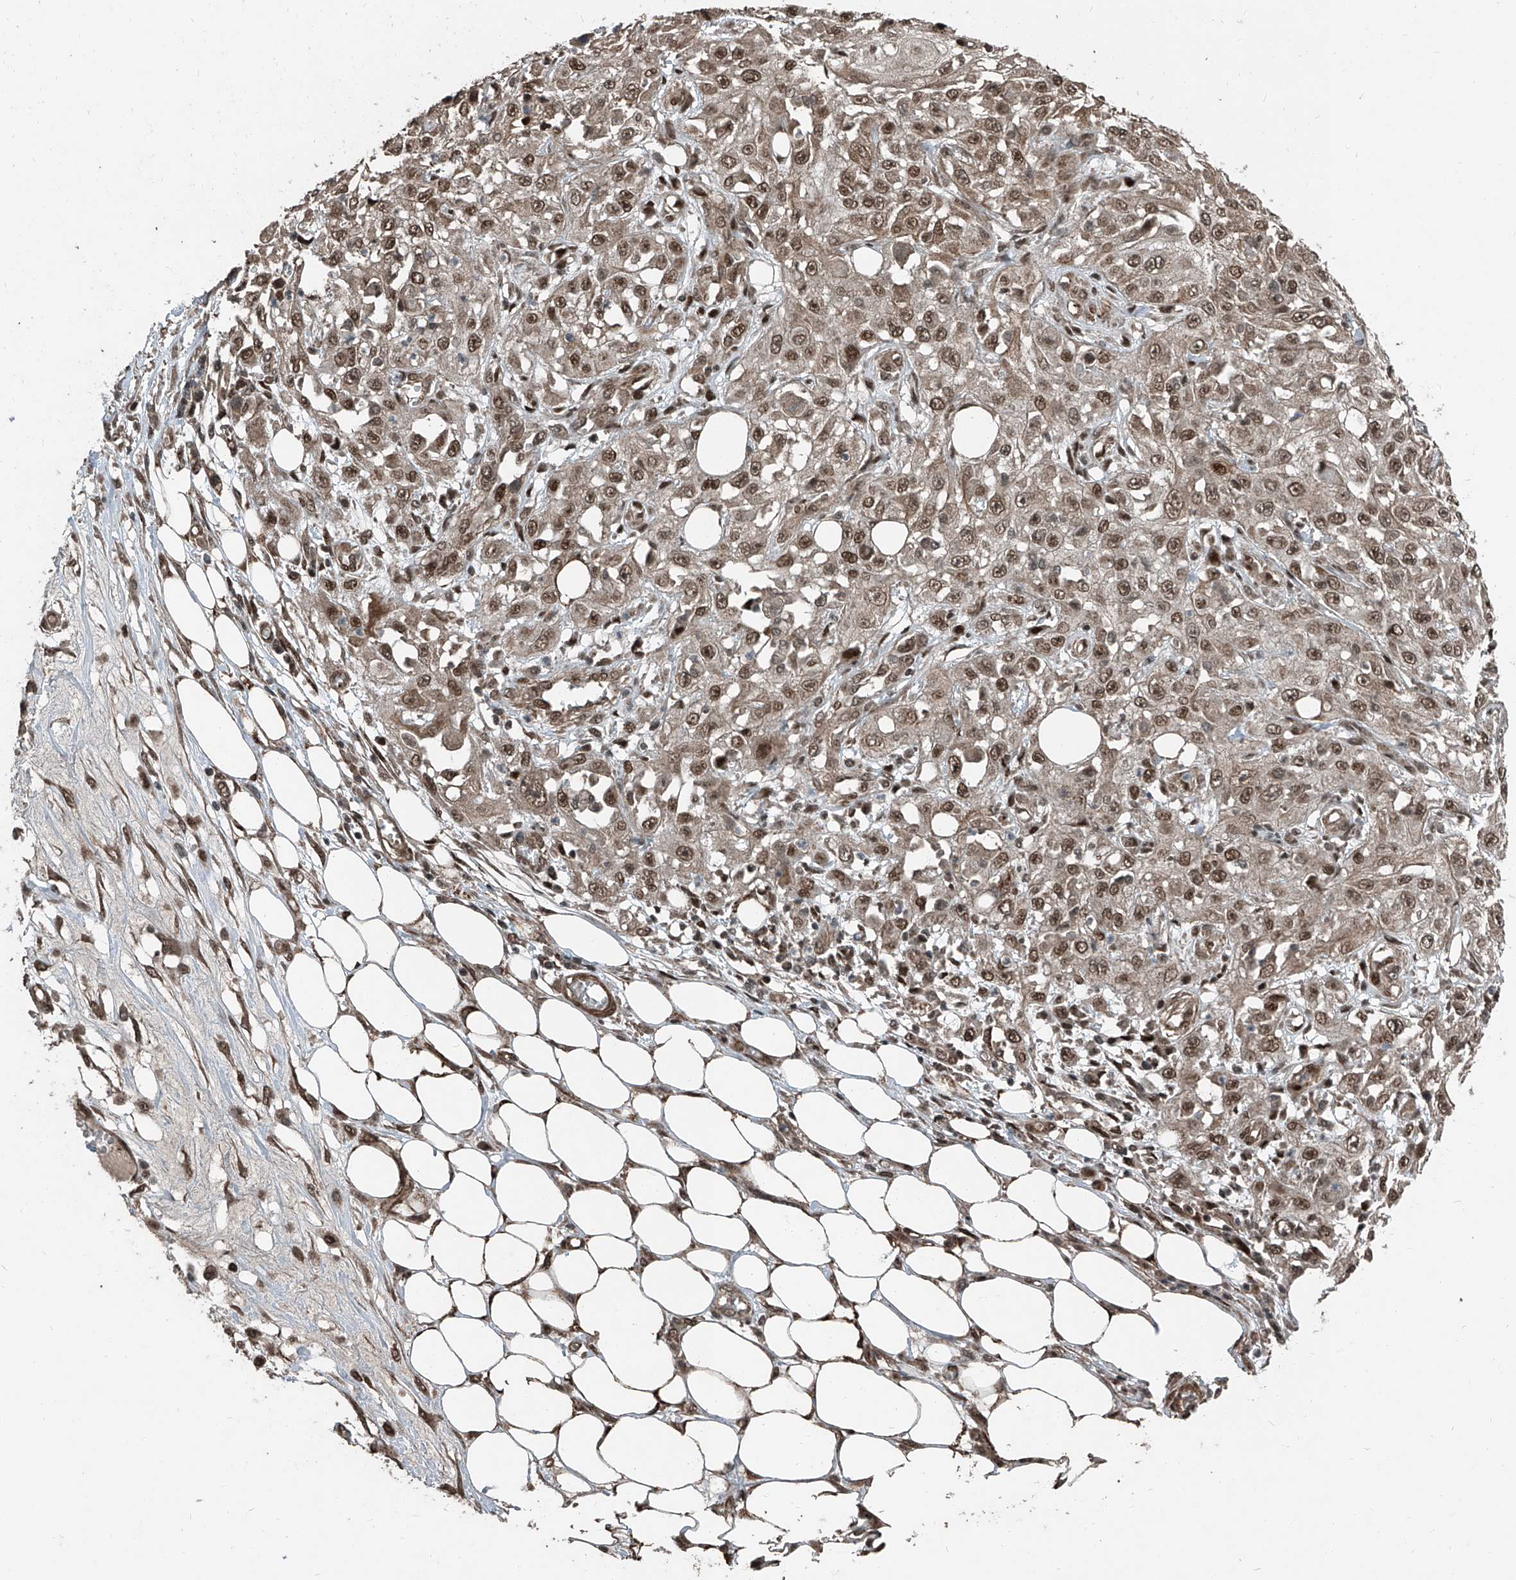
{"staining": {"intensity": "moderate", "quantity": ">75%", "location": "nuclear"}, "tissue": "skin cancer", "cell_type": "Tumor cells", "image_type": "cancer", "snomed": [{"axis": "morphology", "description": "Squamous cell carcinoma, NOS"}, {"axis": "morphology", "description": "Squamous cell carcinoma, metastatic, NOS"}, {"axis": "topography", "description": "Skin"}, {"axis": "topography", "description": "Lymph node"}], "caption": "This is a micrograph of immunohistochemistry staining of skin squamous cell carcinoma, which shows moderate staining in the nuclear of tumor cells.", "gene": "ZNF570", "patient": {"sex": "male", "age": 75}}